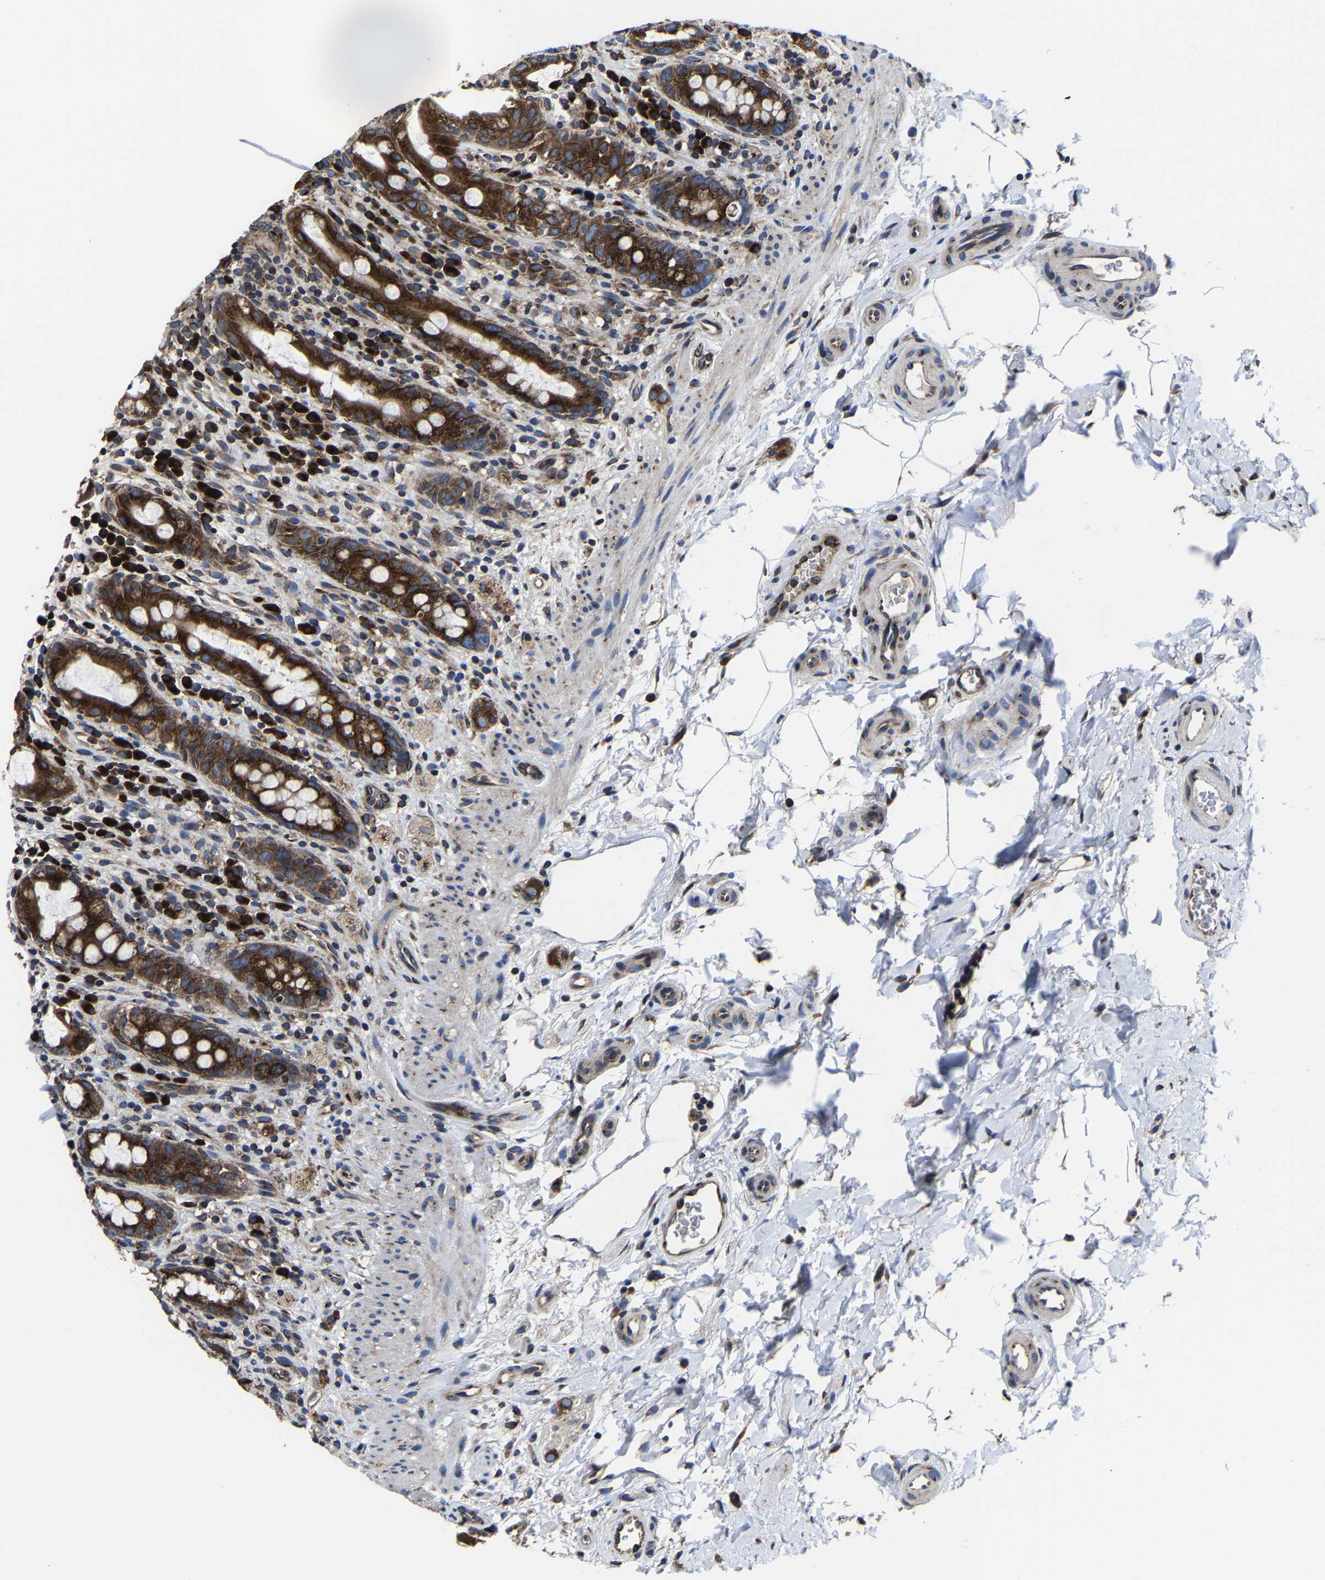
{"staining": {"intensity": "strong", "quantity": ">75%", "location": "cytoplasmic/membranous"}, "tissue": "rectum", "cell_type": "Glandular cells", "image_type": "normal", "snomed": [{"axis": "morphology", "description": "Normal tissue, NOS"}, {"axis": "topography", "description": "Rectum"}], "caption": "IHC photomicrograph of benign rectum stained for a protein (brown), which displays high levels of strong cytoplasmic/membranous expression in about >75% of glandular cells.", "gene": "EBAG9", "patient": {"sex": "male", "age": 44}}